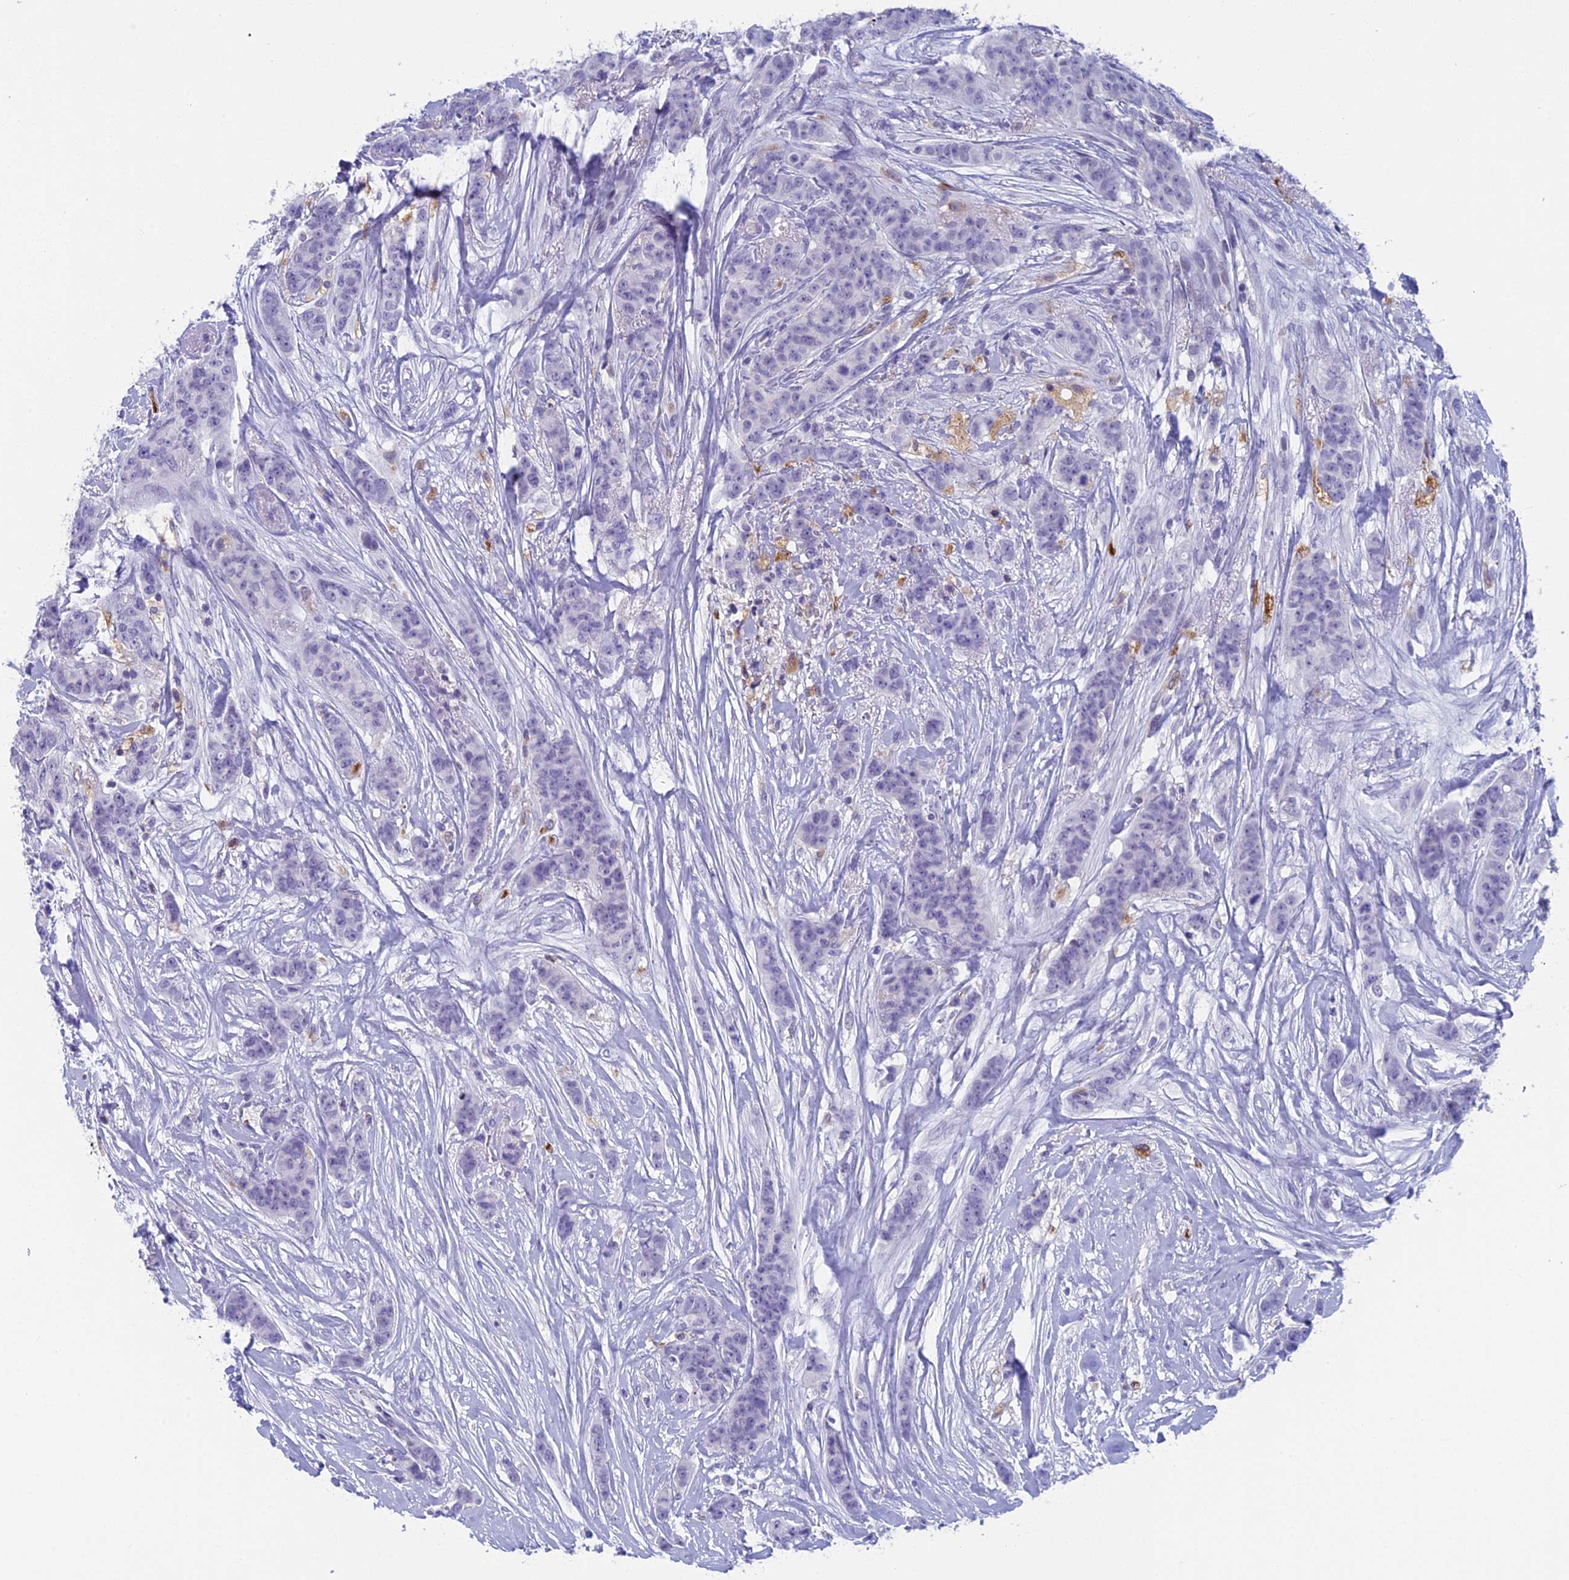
{"staining": {"intensity": "negative", "quantity": "none", "location": "none"}, "tissue": "breast cancer", "cell_type": "Tumor cells", "image_type": "cancer", "snomed": [{"axis": "morphology", "description": "Duct carcinoma"}, {"axis": "topography", "description": "Breast"}], "caption": "DAB immunohistochemical staining of breast cancer demonstrates no significant expression in tumor cells.", "gene": "AIFM2", "patient": {"sex": "female", "age": 40}}